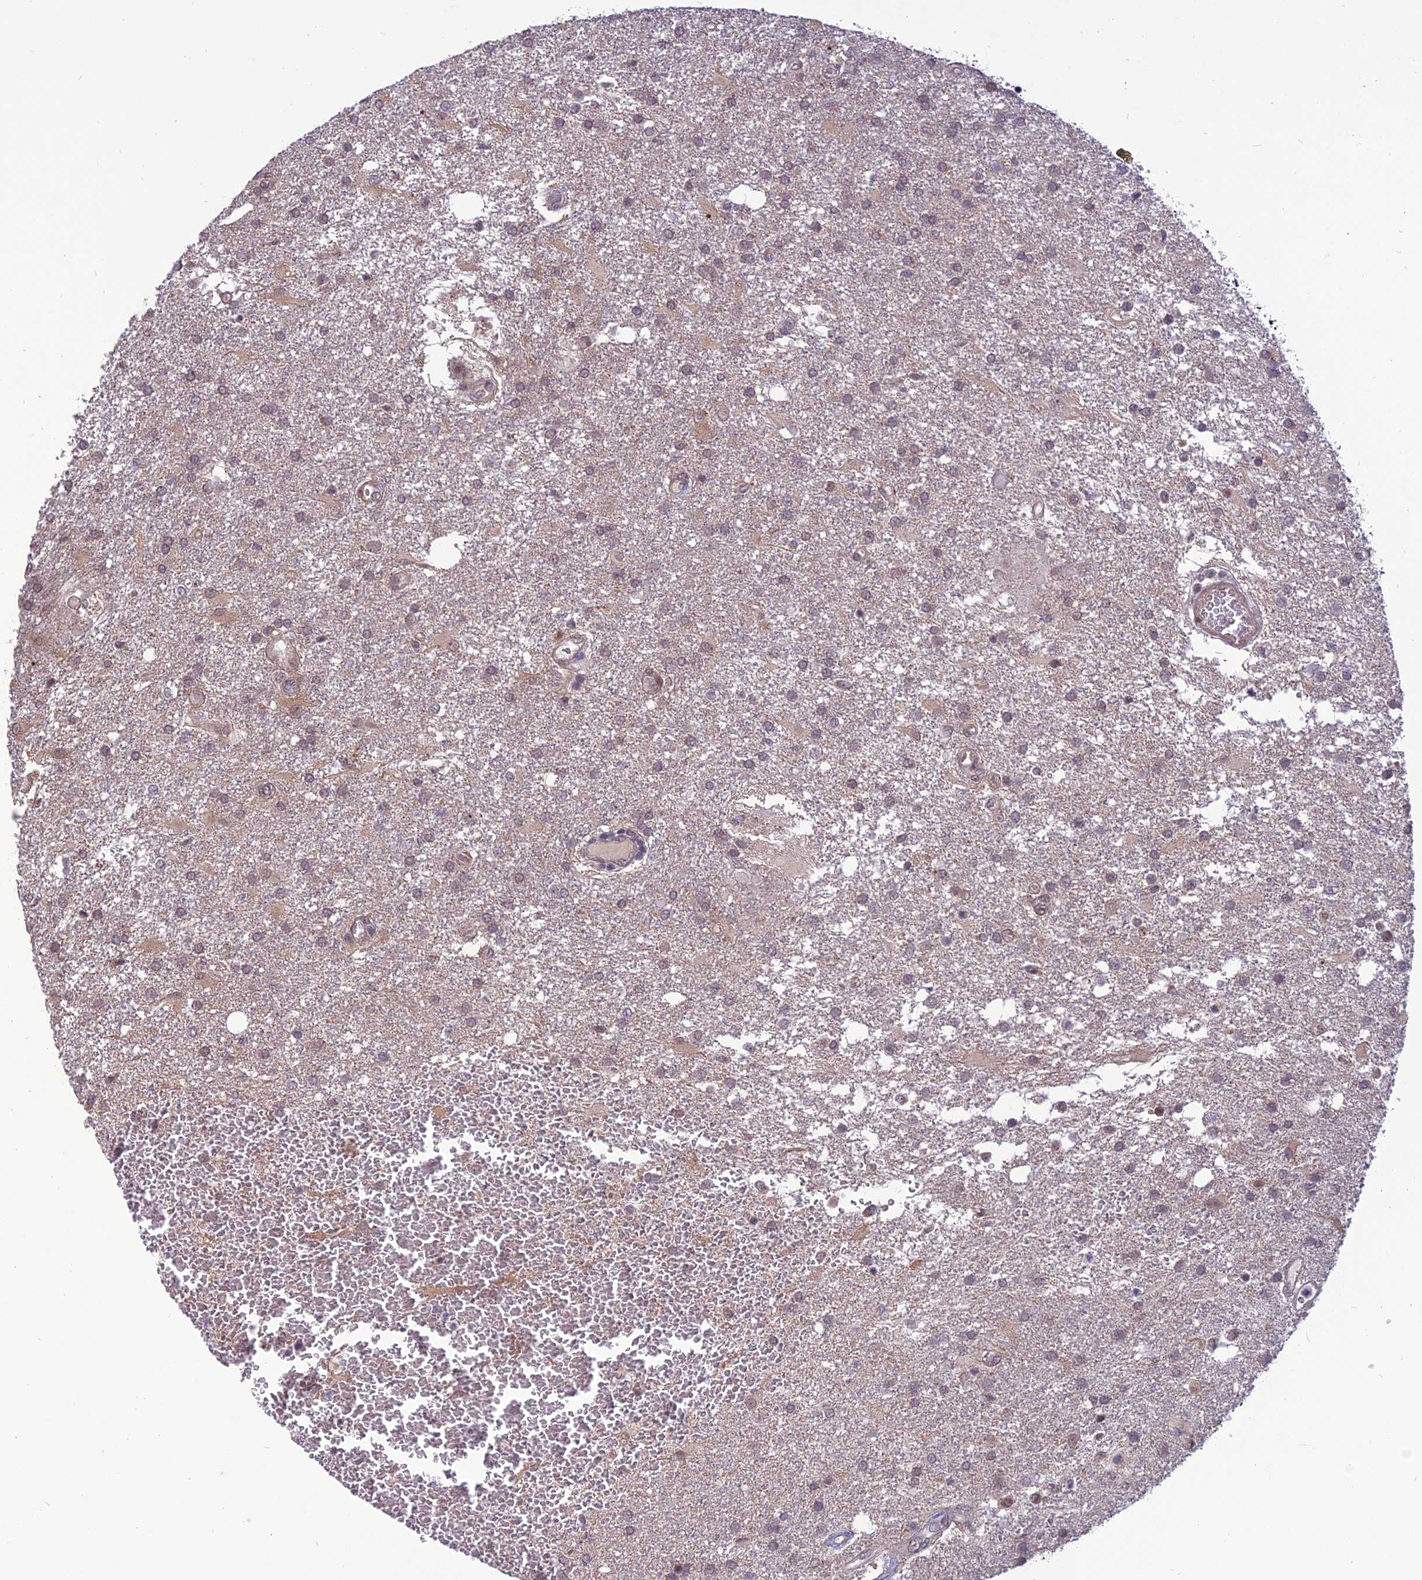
{"staining": {"intensity": "weak", "quantity": "25%-75%", "location": "cytoplasmic/membranous,nuclear"}, "tissue": "glioma", "cell_type": "Tumor cells", "image_type": "cancer", "snomed": [{"axis": "morphology", "description": "Glioma, malignant, Low grade"}, {"axis": "topography", "description": "Brain"}], "caption": "Immunohistochemical staining of human malignant low-grade glioma demonstrates low levels of weak cytoplasmic/membranous and nuclear protein positivity in approximately 25%-75% of tumor cells. (IHC, brightfield microscopy, high magnification).", "gene": "FBRS", "patient": {"sex": "male", "age": 66}}